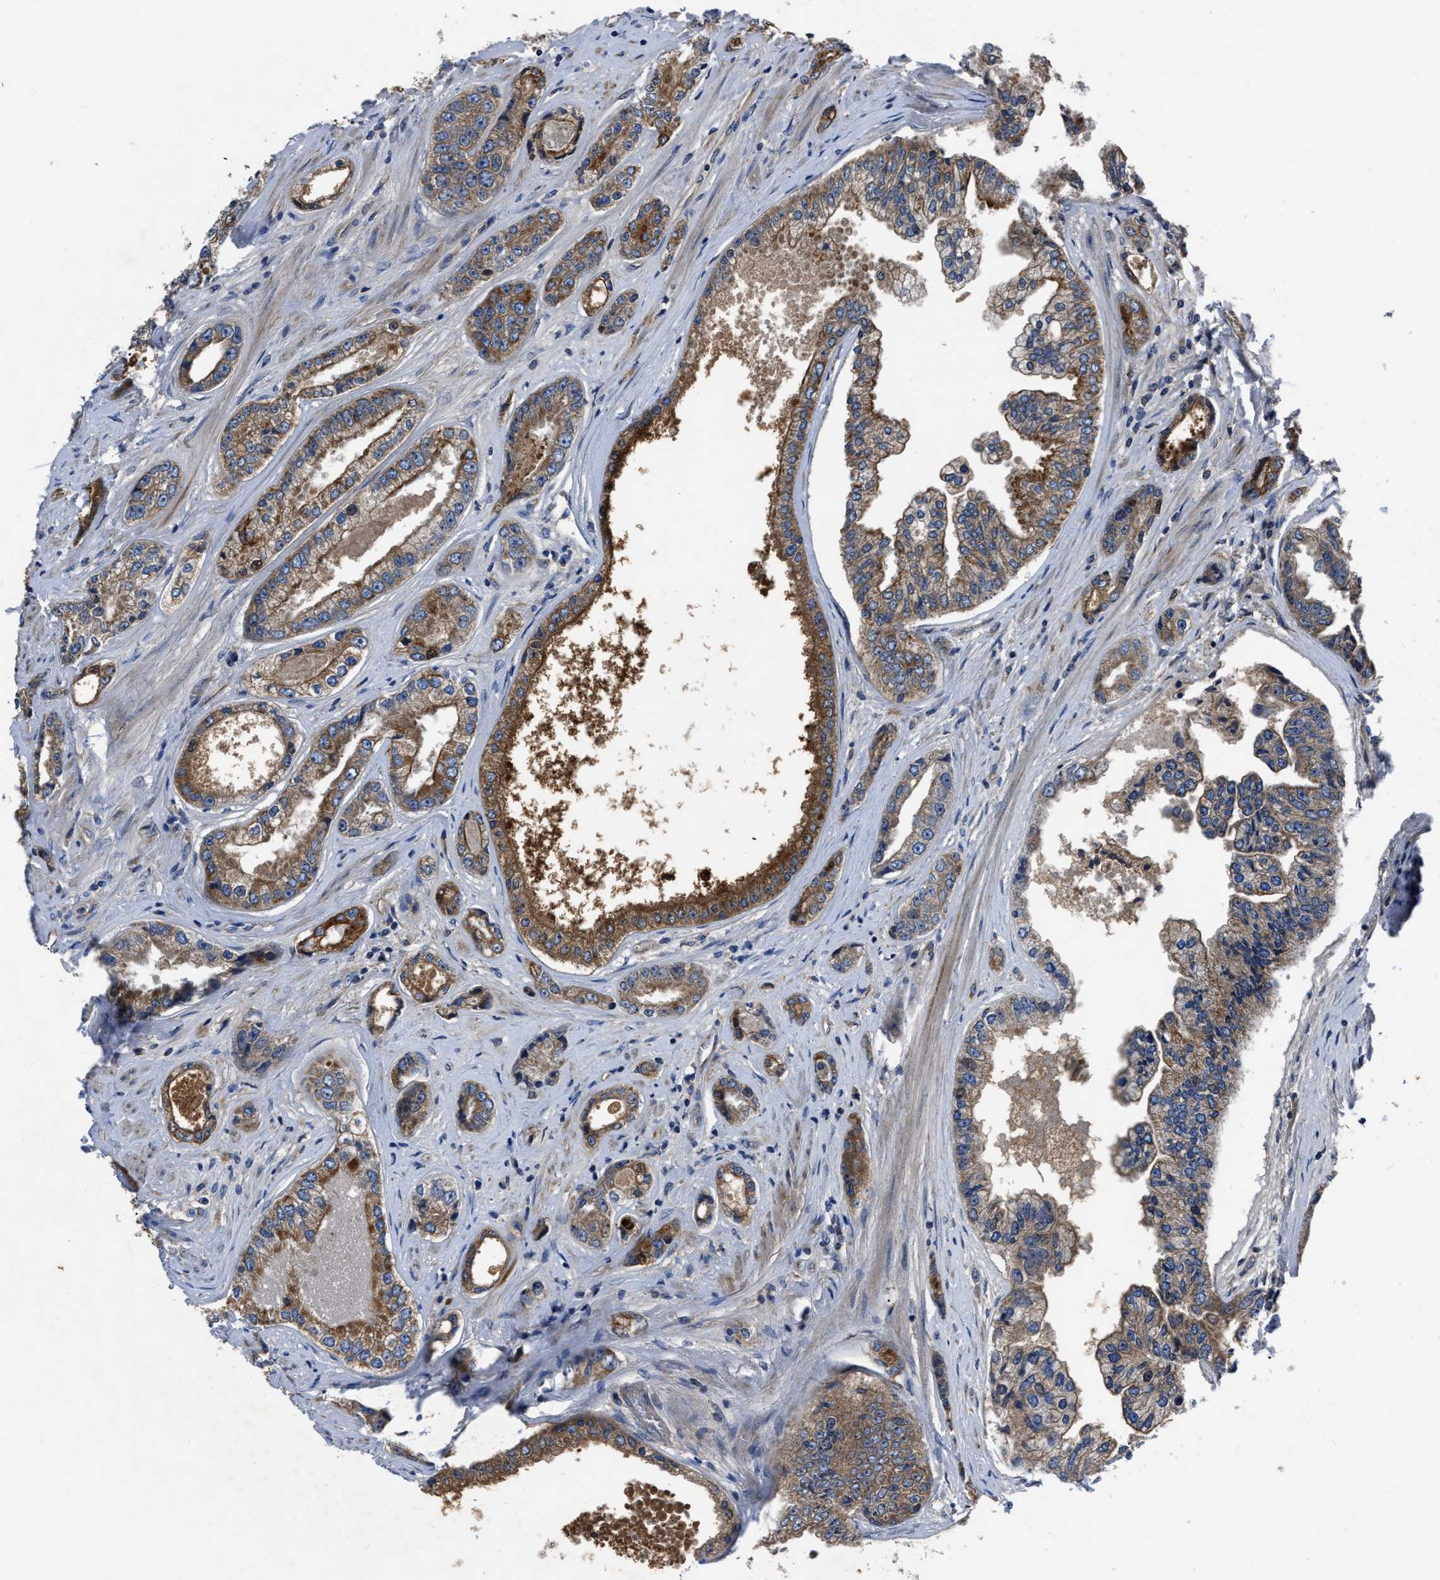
{"staining": {"intensity": "moderate", "quantity": ">75%", "location": "cytoplasmic/membranous"}, "tissue": "prostate cancer", "cell_type": "Tumor cells", "image_type": "cancer", "snomed": [{"axis": "morphology", "description": "Adenocarcinoma, High grade"}, {"axis": "topography", "description": "Prostate"}], "caption": "Immunohistochemical staining of human prostate cancer (high-grade adenocarcinoma) exhibits medium levels of moderate cytoplasmic/membranous positivity in approximately >75% of tumor cells.", "gene": "ERC1", "patient": {"sex": "male", "age": 61}}